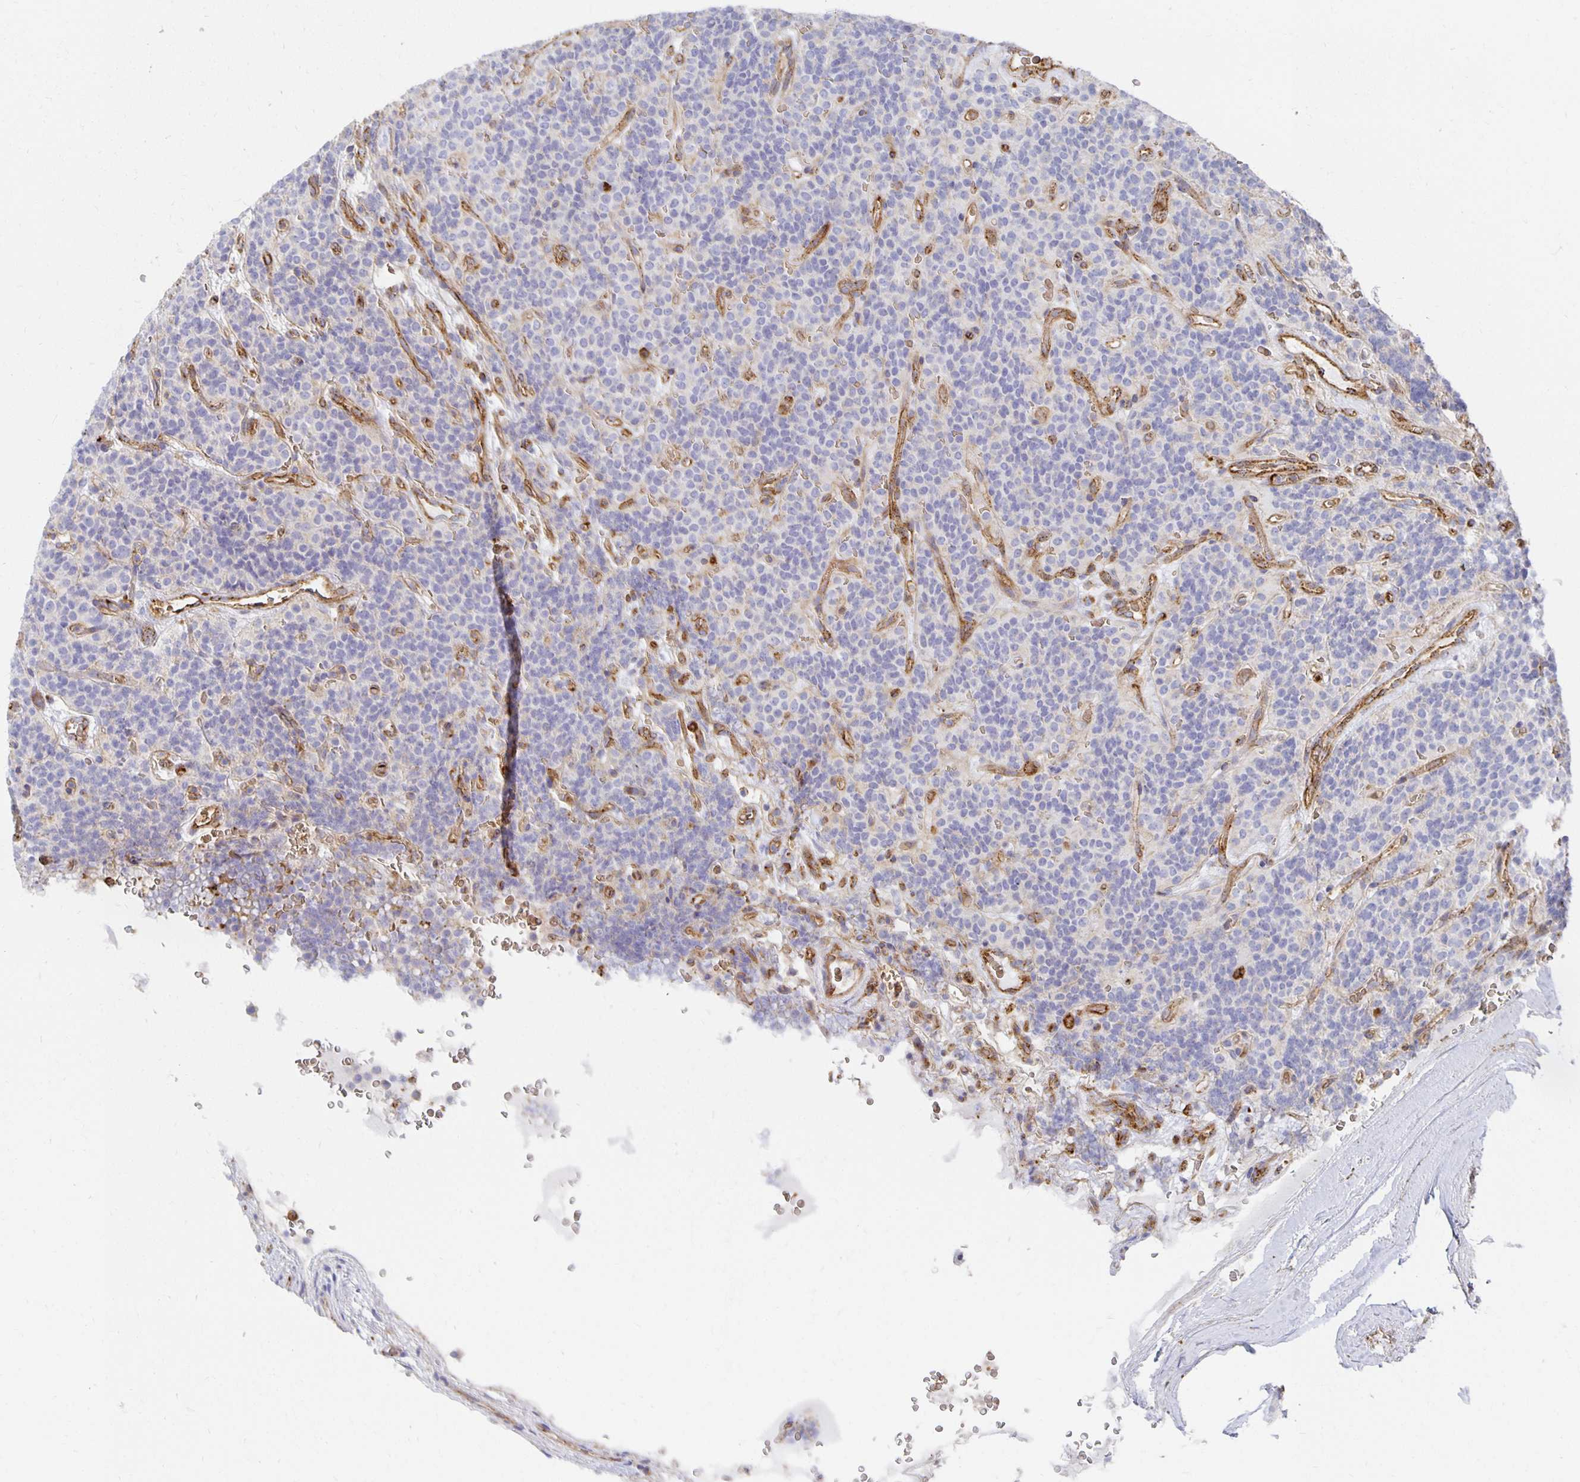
{"staining": {"intensity": "negative", "quantity": "none", "location": "none"}, "tissue": "carcinoid", "cell_type": "Tumor cells", "image_type": "cancer", "snomed": [{"axis": "morphology", "description": "Carcinoid, malignant, NOS"}, {"axis": "topography", "description": "Pancreas"}], "caption": "Micrograph shows no protein expression in tumor cells of malignant carcinoid tissue.", "gene": "TAAR1", "patient": {"sex": "male", "age": 36}}